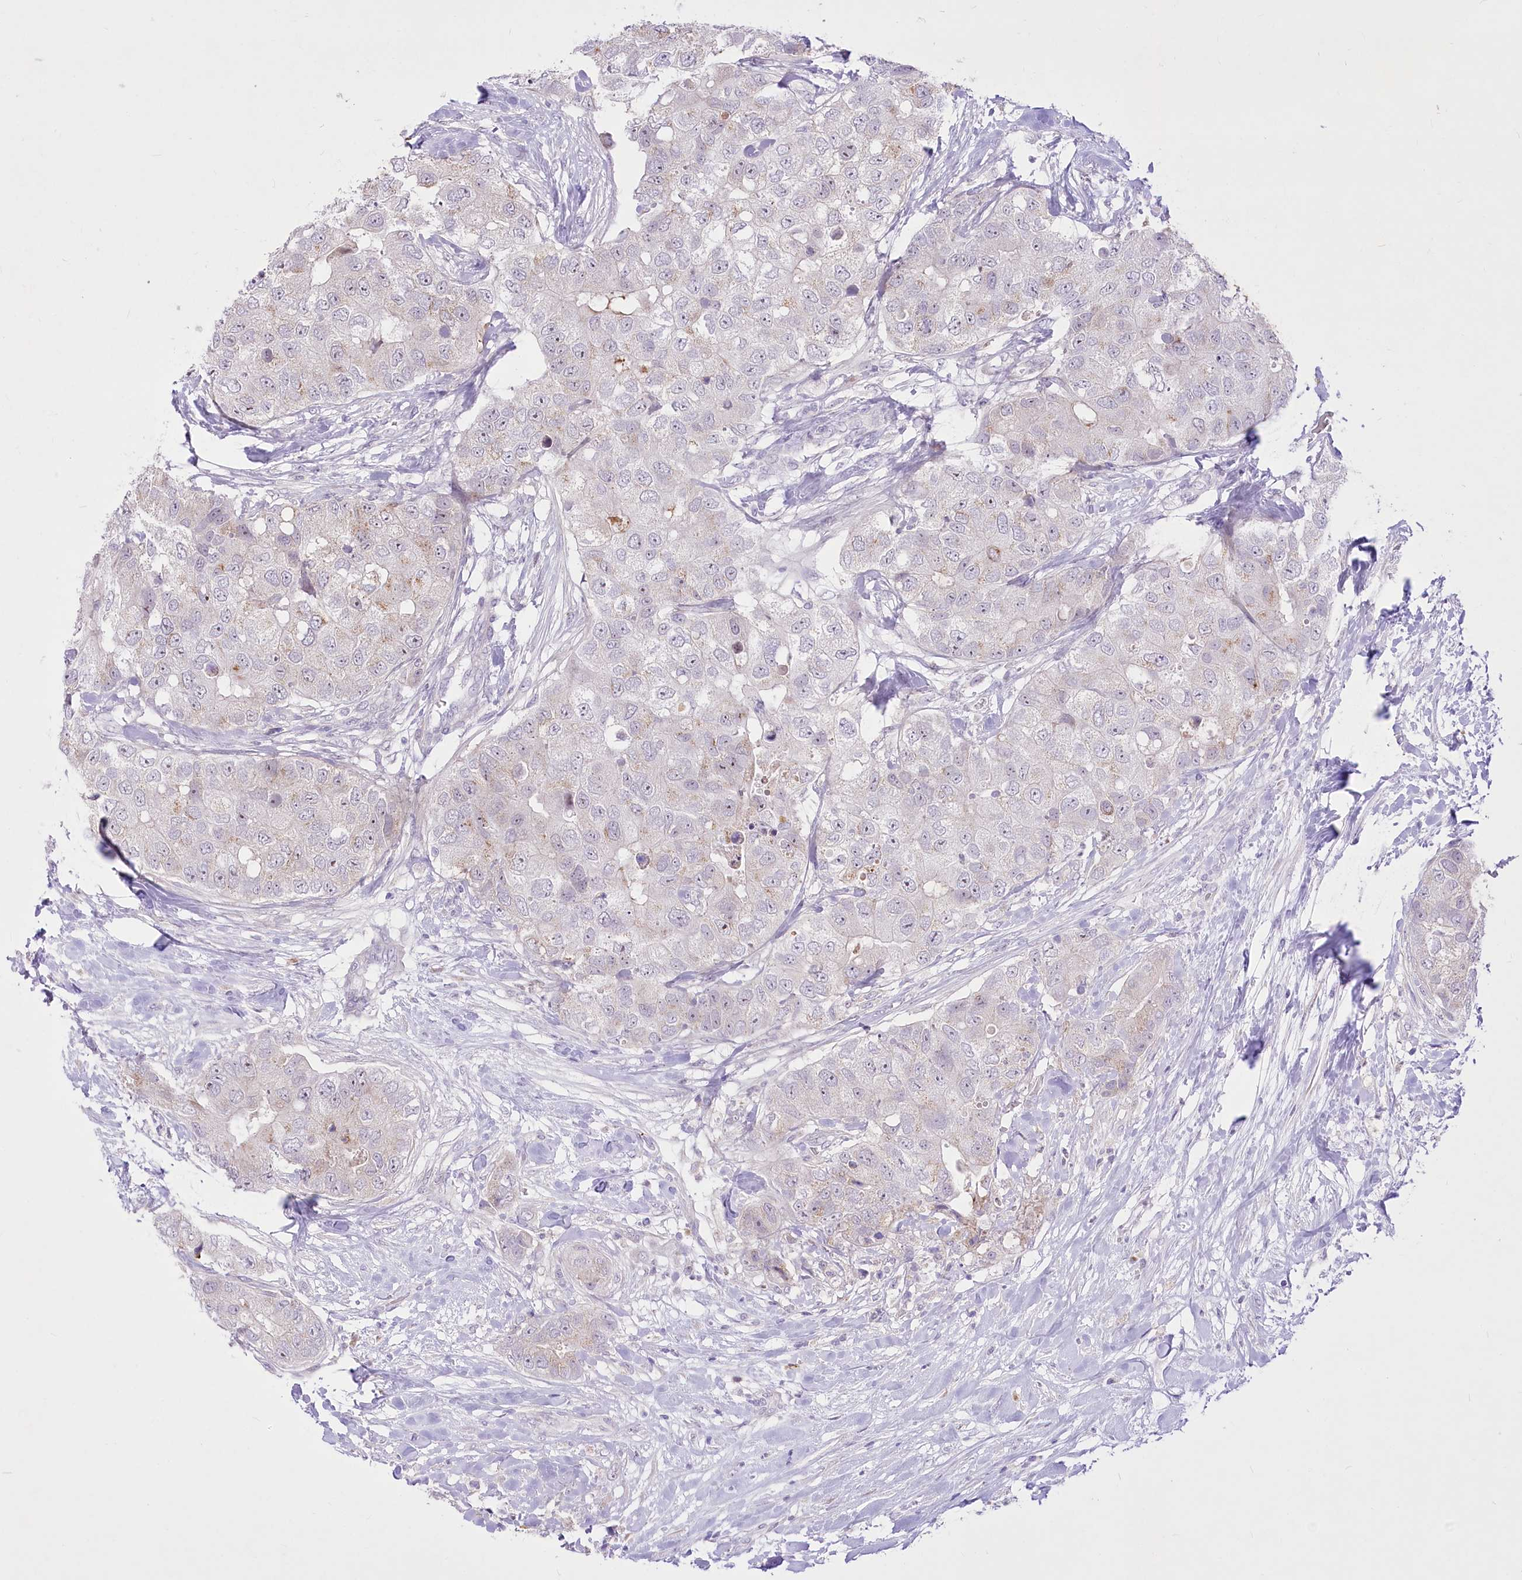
{"staining": {"intensity": "negative", "quantity": "none", "location": "none"}, "tissue": "breast cancer", "cell_type": "Tumor cells", "image_type": "cancer", "snomed": [{"axis": "morphology", "description": "Duct carcinoma"}, {"axis": "topography", "description": "Breast"}], "caption": "Tumor cells are negative for protein expression in human breast cancer.", "gene": "BEND7", "patient": {"sex": "female", "age": 62}}